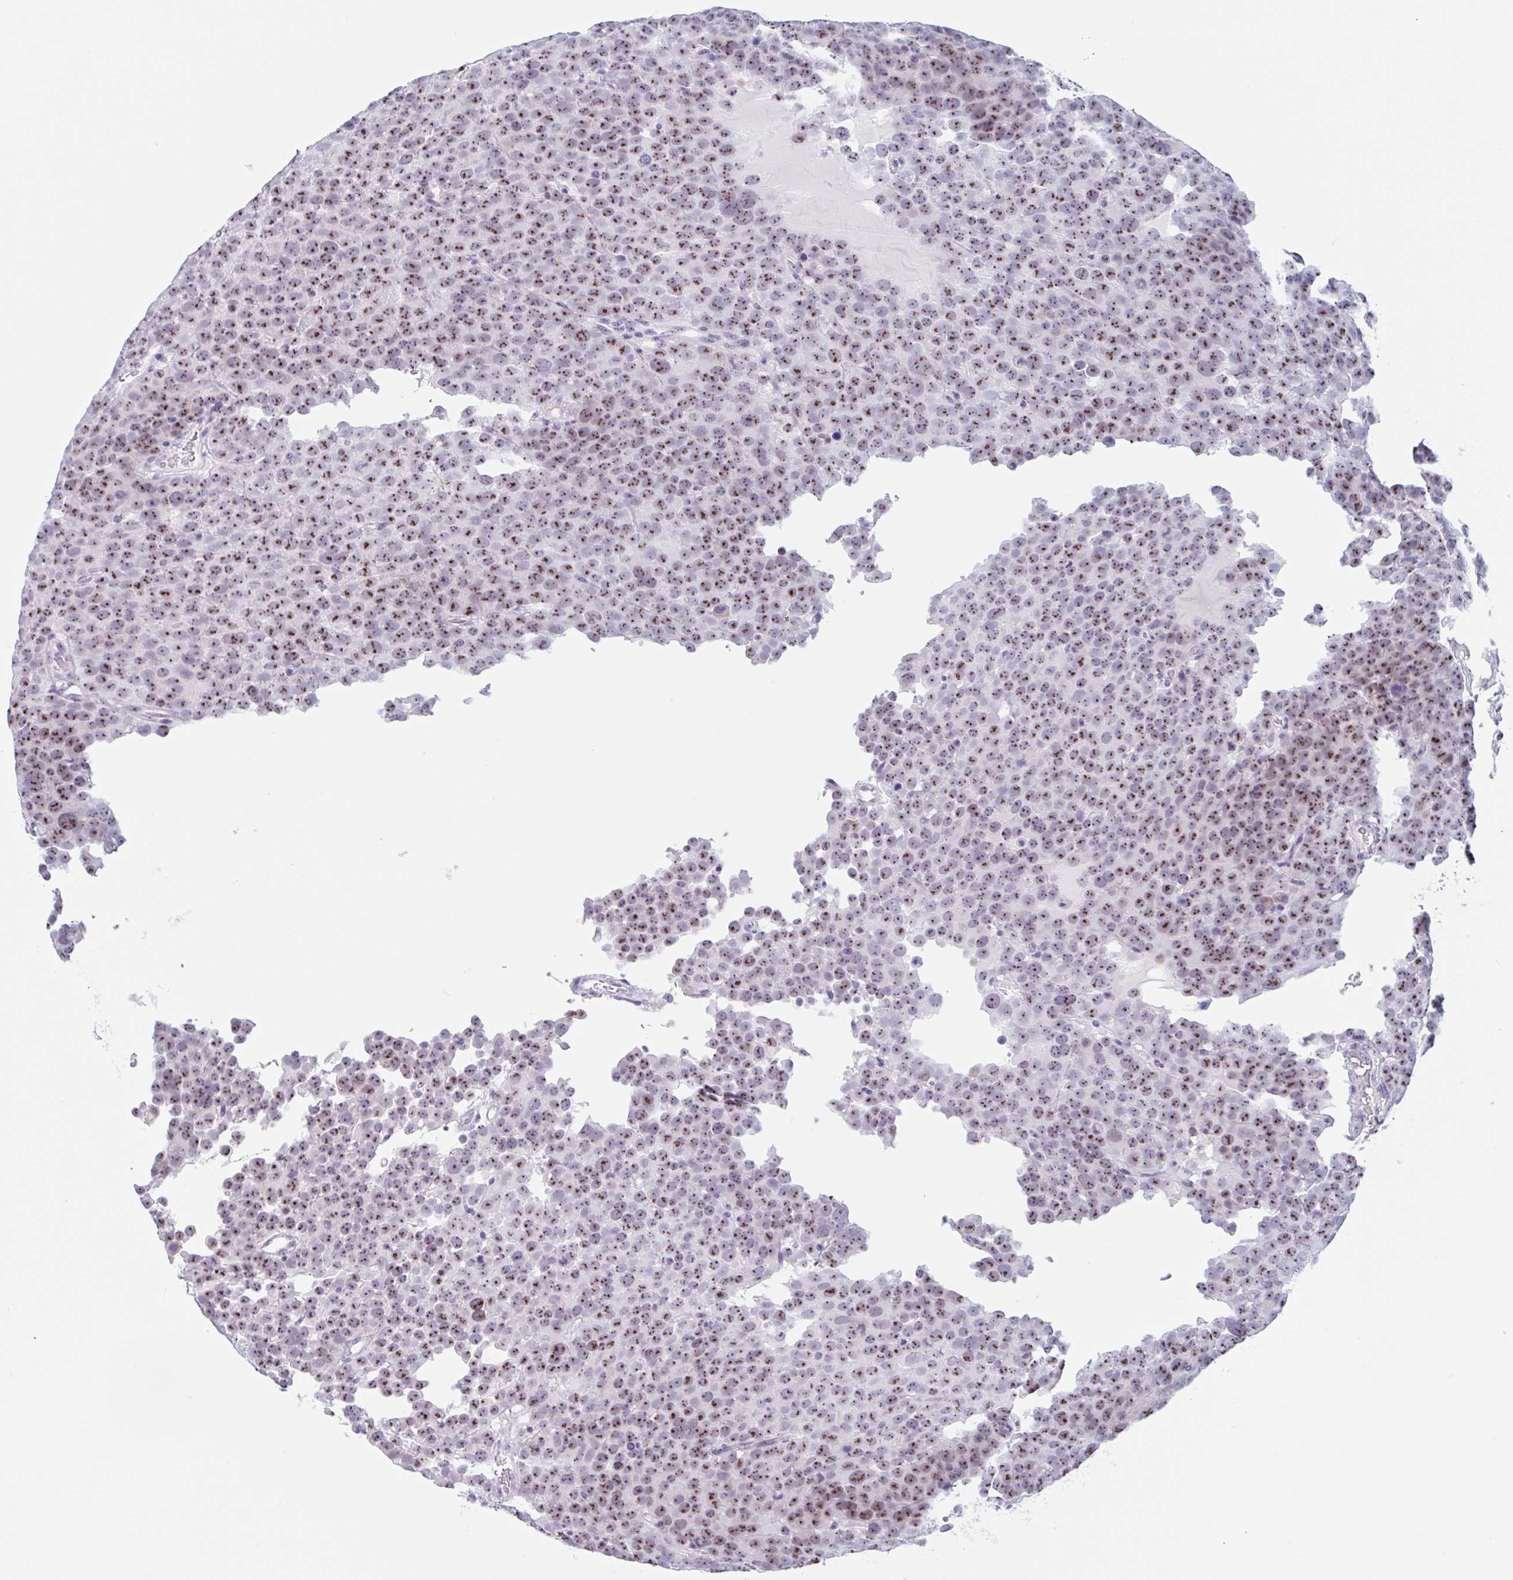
{"staining": {"intensity": "moderate", "quantity": ">75%", "location": "nuclear"}, "tissue": "testis cancer", "cell_type": "Tumor cells", "image_type": "cancer", "snomed": [{"axis": "morphology", "description": "Seminoma, NOS"}, {"axis": "topography", "description": "Testis"}], "caption": "The histopathology image reveals immunohistochemical staining of testis cancer (seminoma). There is moderate nuclear staining is seen in about >75% of tumor cells.", "gene": "LENG9", "patient": {"sex": "male", "age": 71}}